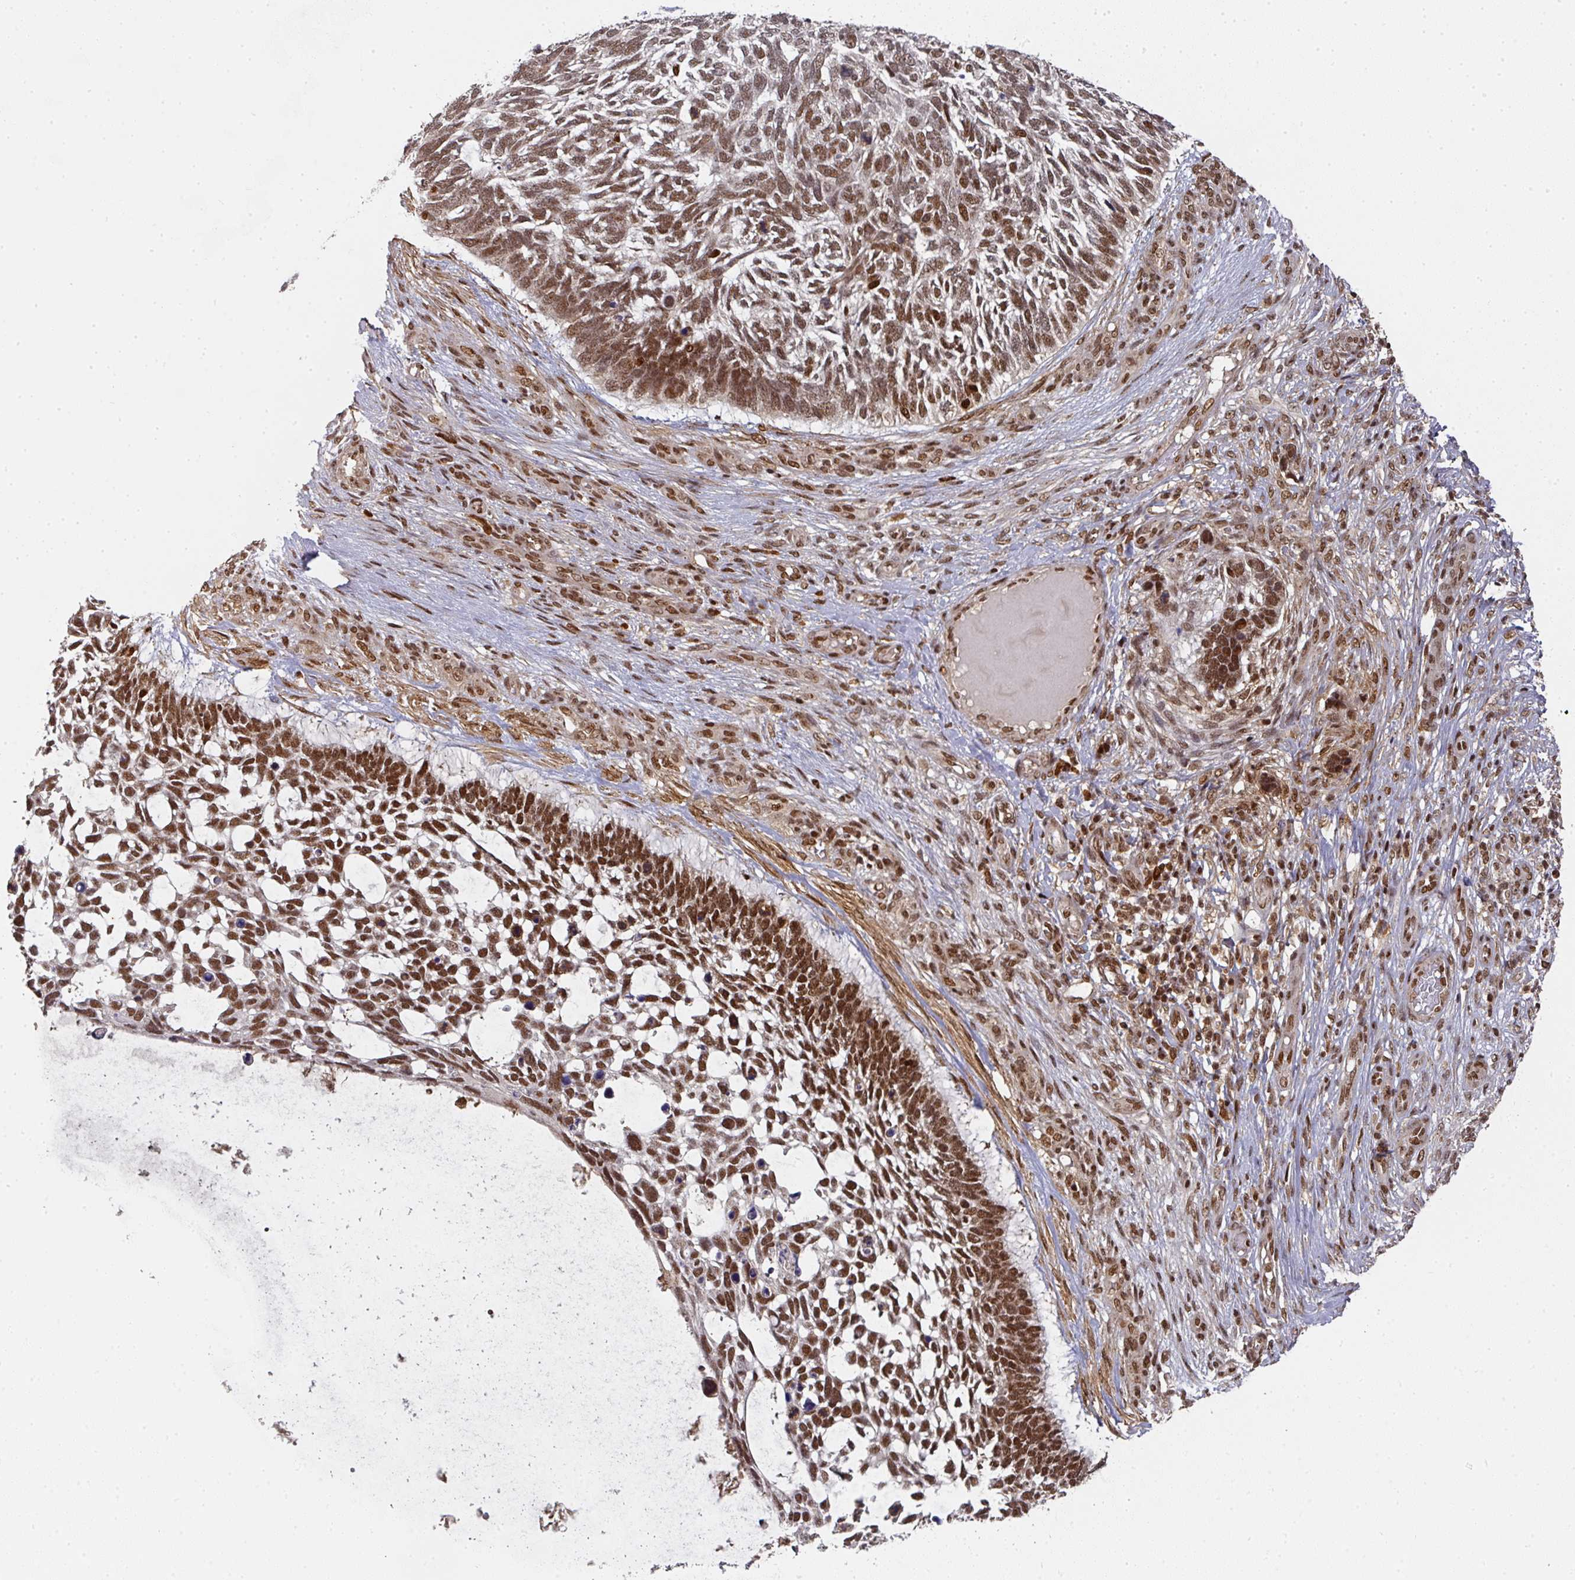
{"staining": {"intensity": "moderate", "quantity": ">75%", "location": "nuclear"}, "tissue": "skin cancer", "cell_type": "Tumor cells", "image_type": "cancer", "snomed": [{"axis": "morphology", "description": "Basal cell carcinoma"}, {"axis": "topography", "description": "Skin"}], "caption": "The image reveals staining of basal cell carcinoma (skin), revealing moderate nuclear protein positivity (brown color) within tumor cells.", "gene": "DIDO1", "patient": {"sex": "male", "age": 88}}